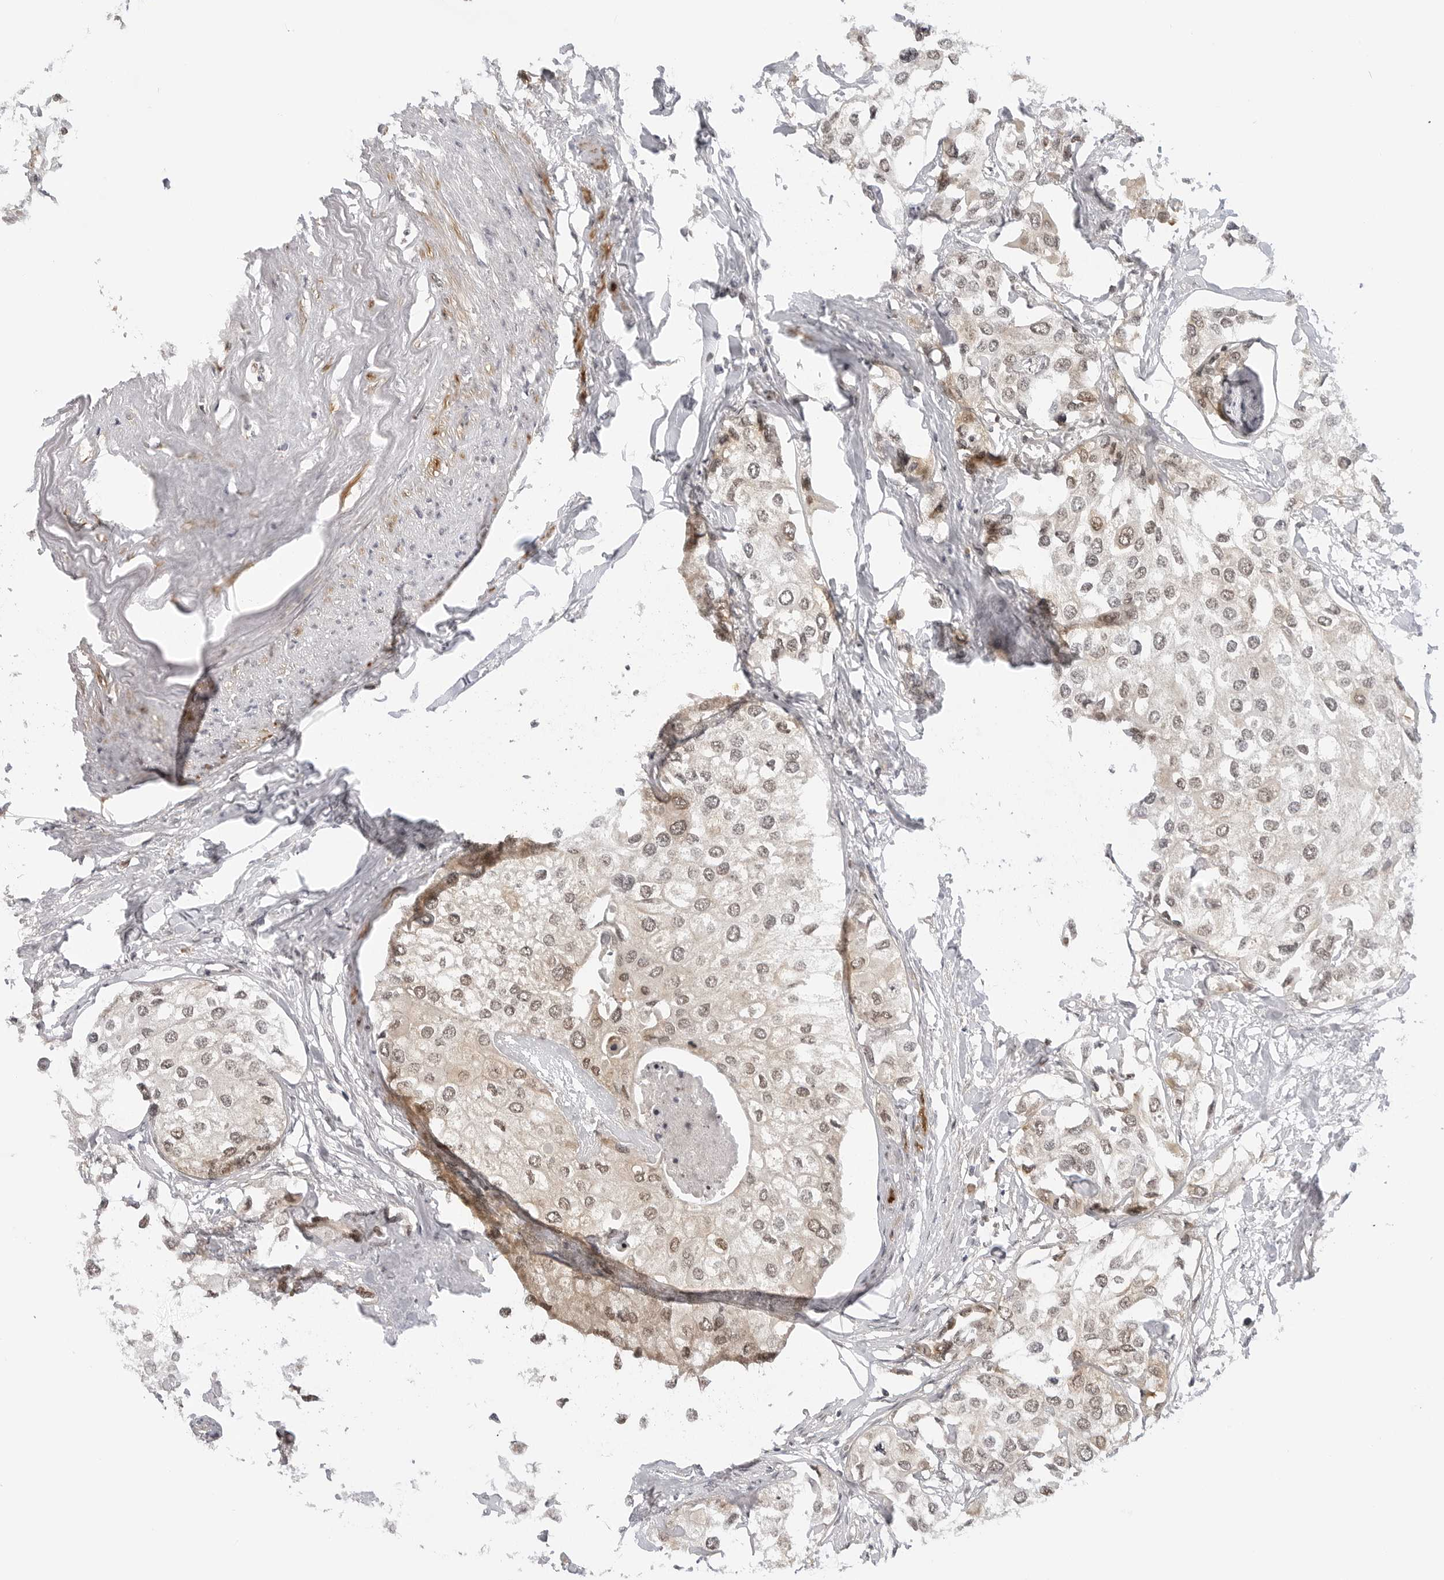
{"staining": {"intensity": "weak", "quantity": "25%-75%", "location": "cytoplasmic/membranous,nuclear"}, "tissue": "urothelial cancer", "cell_type": "Tumor cells", "image_type": "cancer", "snomed": [{"axis": "morphology", "description": "Urothelial carcinoma, High grade"}, {"axis": "topography", "description": "Urinary bladder"}], "caption": "Immunohistochemistry micrograph of neoplastic tissue: urothelial carcinoma (high-grade) stained using immunohistochemistry demonstrates low levels of weak protein expression localized specifically in the cytoplasmic/membranous and nuclear of tumor cells, appearing as a cytoplasmic/membranous and nuclear brown color.", "gene": "MAP2K5", "patient": {"sex": "male", "age": 64}}